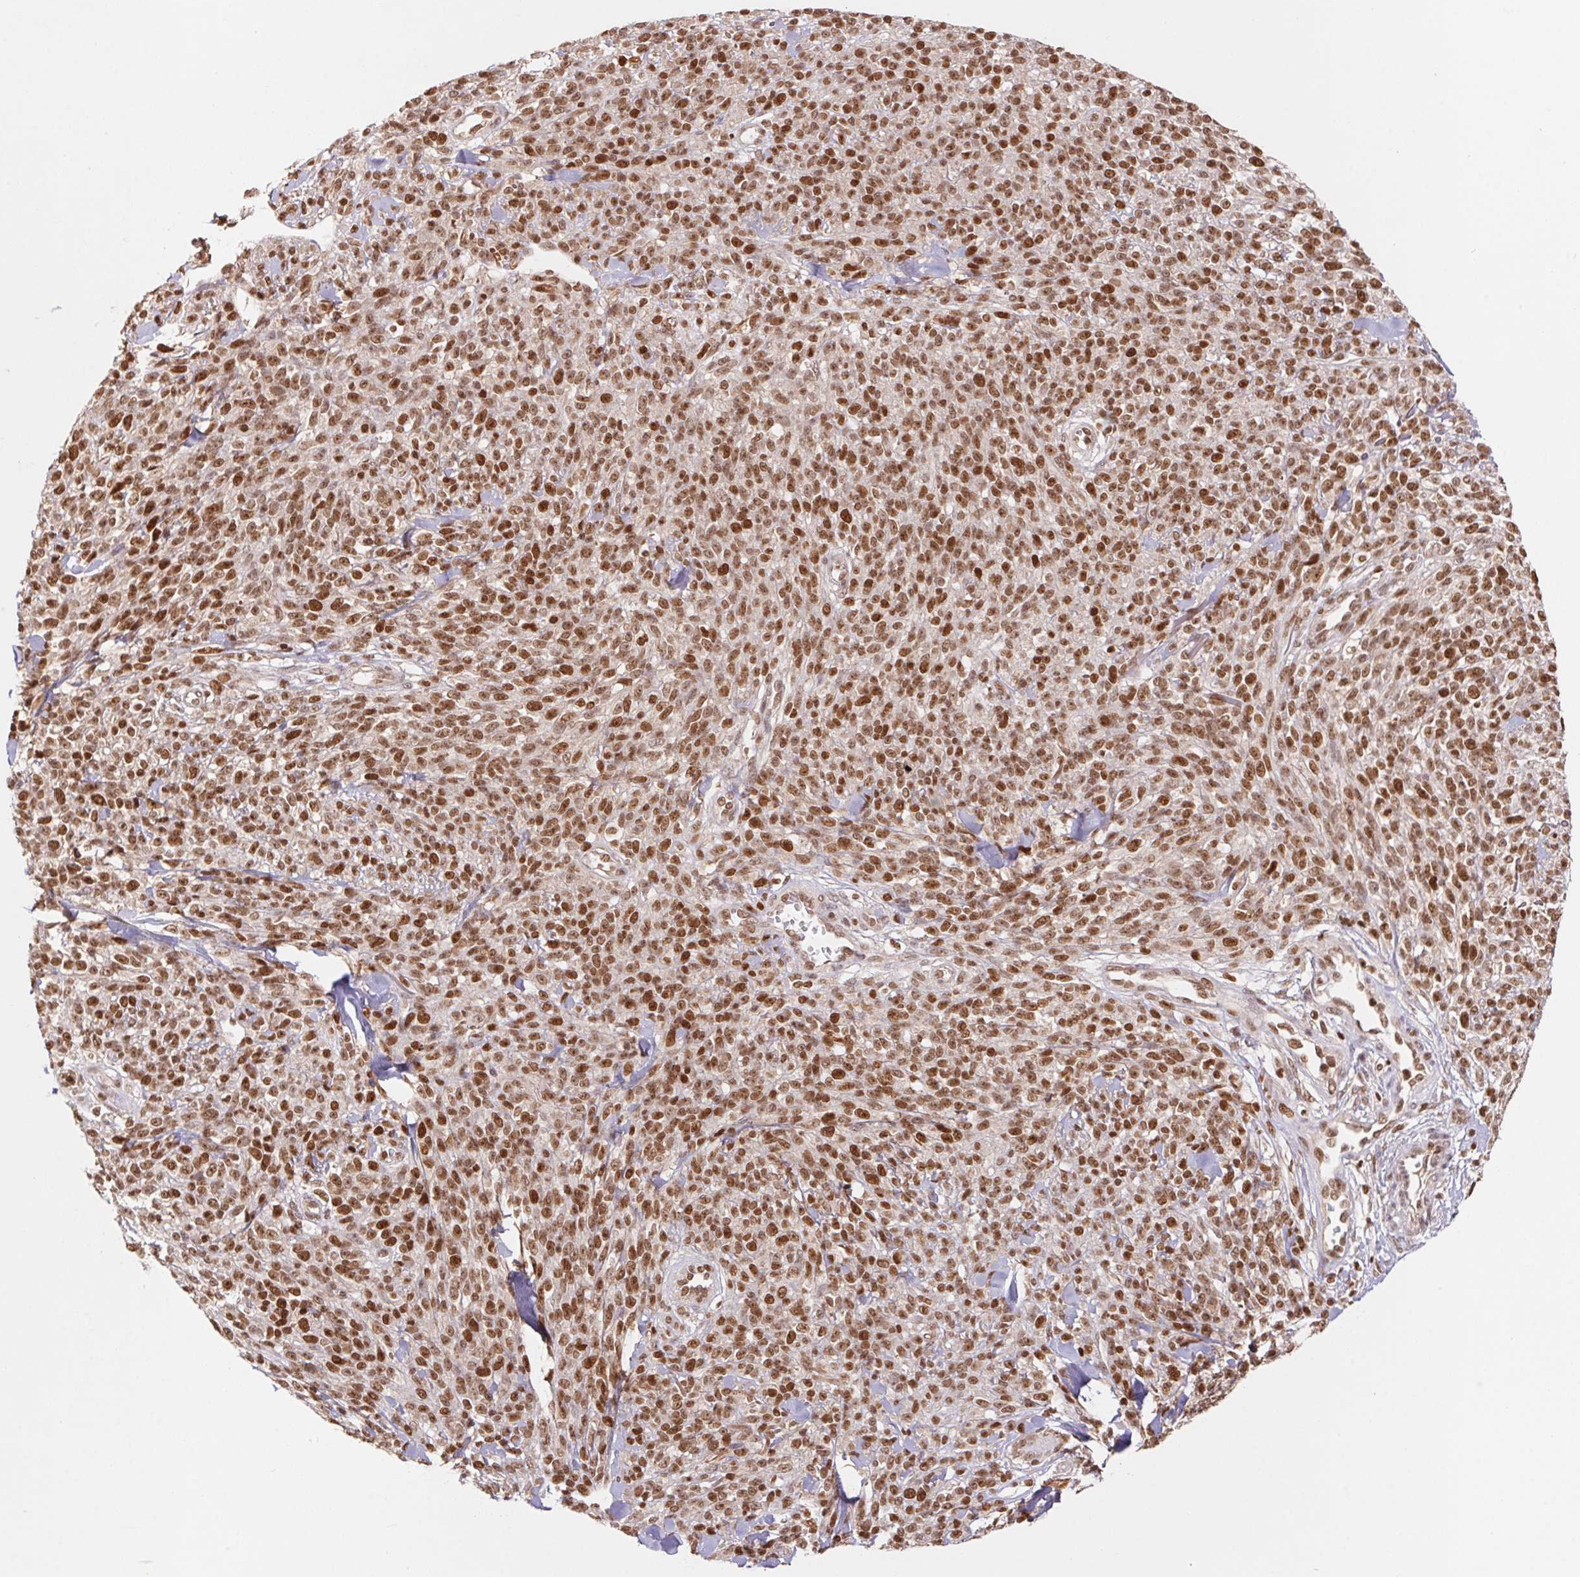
{"staining": {"intensity": "moderate", "quantity": ">75%", "location": "nuclear"}, "tissue": "melanoma", "cell_type": "Tumor cells", "image_type": "cancer", "snomed": [{"axis": "morphology", "description": "Malignant melanoma, NOS"}, {"axis": "topography", "description": "Skin"}, {"axis": "topography", "description": "Skin of trunk"}], "caption": "Melanoma was stained to show a protein in brown. There is medium levels of moderate nuclear positivity in approximately >75% of tumor cells. (DAB (3,3'-diaminobenzidine) IHC, brown staining for protein, blue staining for nuclei).", "gene": "POLD3", "patient": {"sex": "male", "age": 74}}